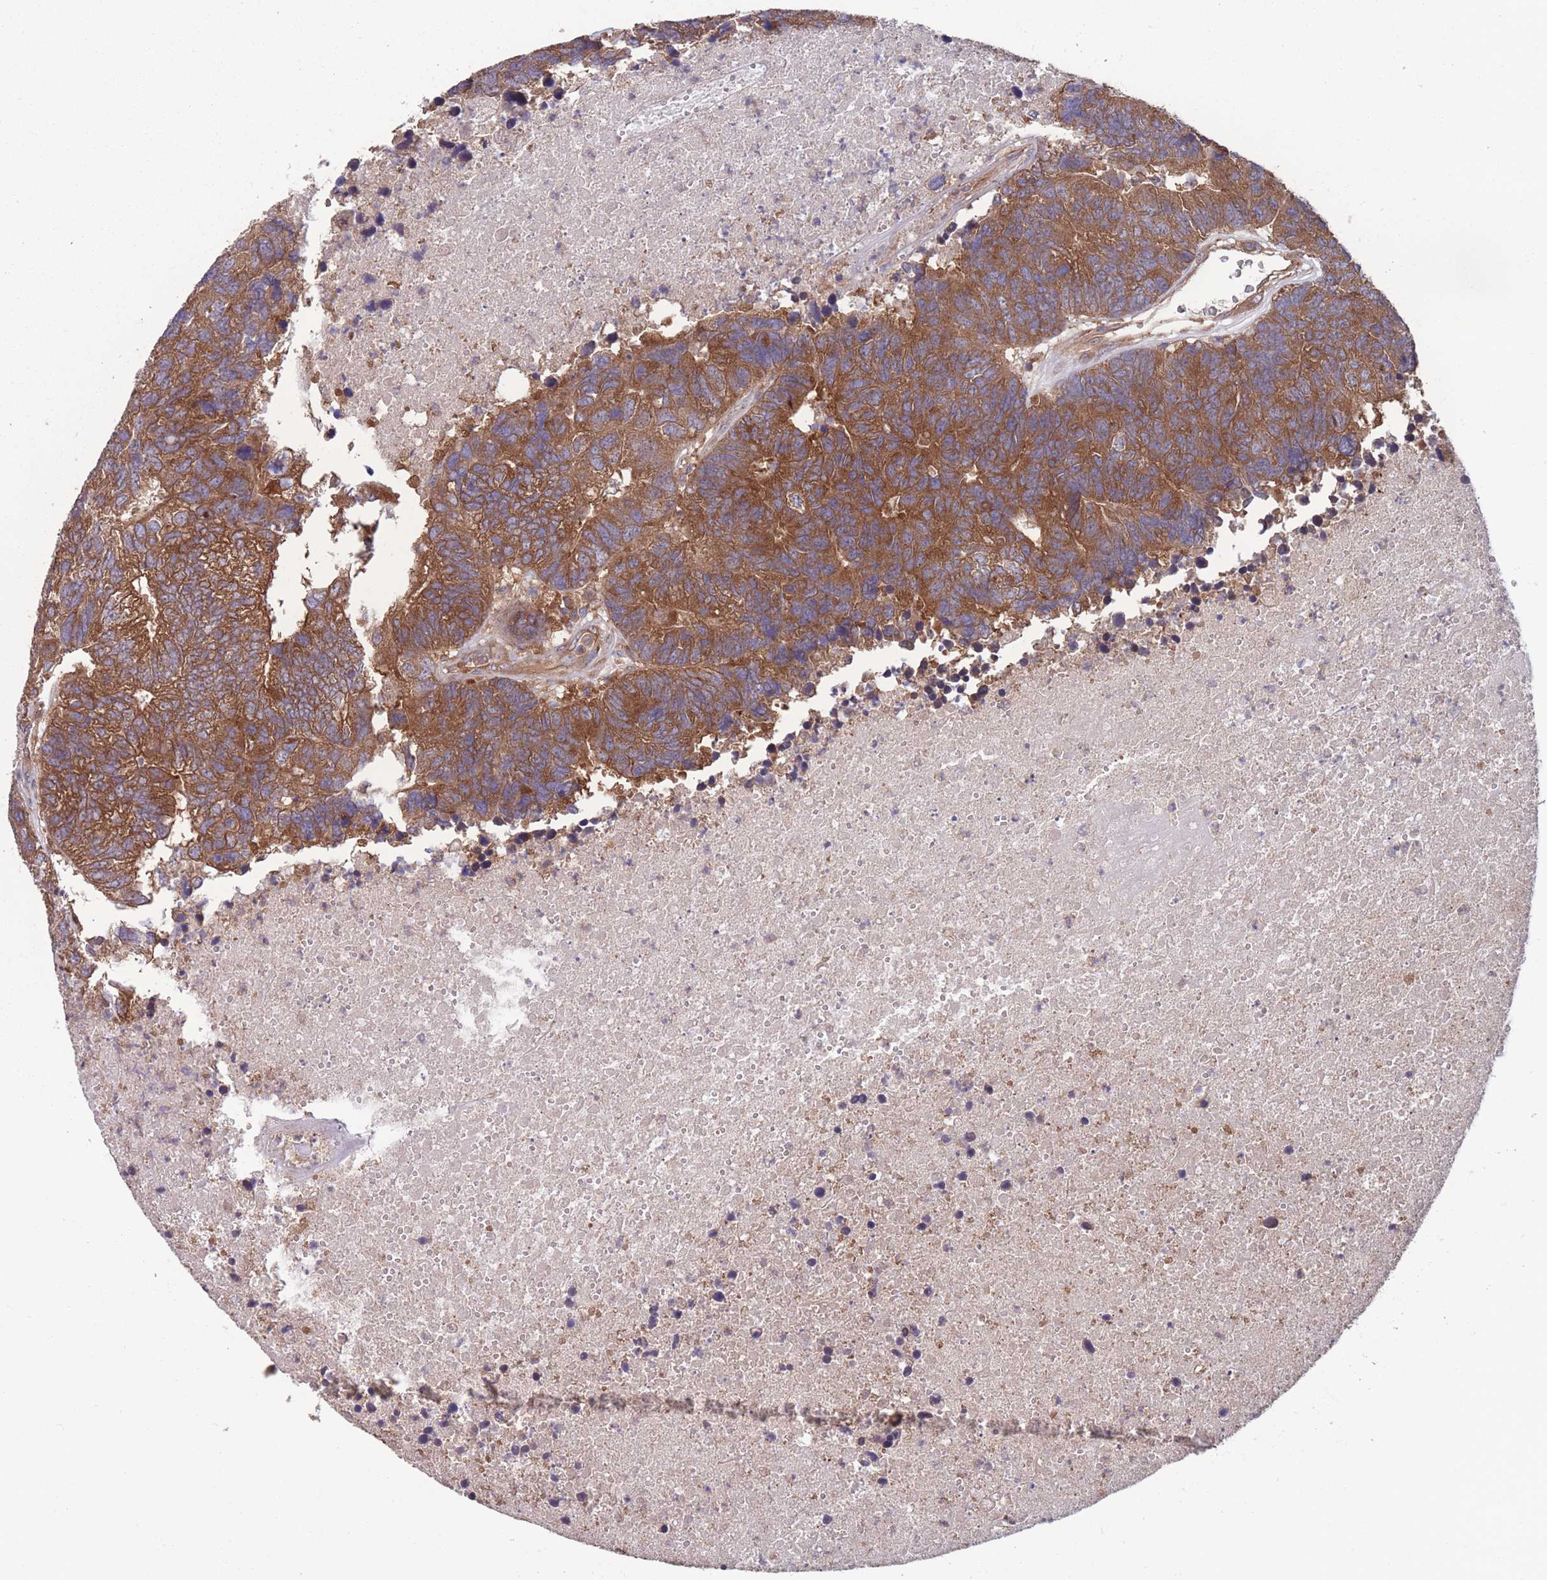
{"staining": {"intensity": "strong", "quantity": ">75%", "location": "cytoplasmic/membranous"}, "tissue": "colorectal cancer", "cell_type": "Tumor cells", "image_type": "cancer", "snomed": [{"axis": "morphology", "description": "Adenocarcinoma, NOS"}, {"axis": "topography", "description": "Colon"}], "caption": "Protein expression analysis of colorectal cancer (adenocarcinoma) exhibits strong cytoplasmic/membranous positivity in about >75% of tumor cells.", "gene": "ZPR1", "patient": {"sex": "female", "age": 48}}